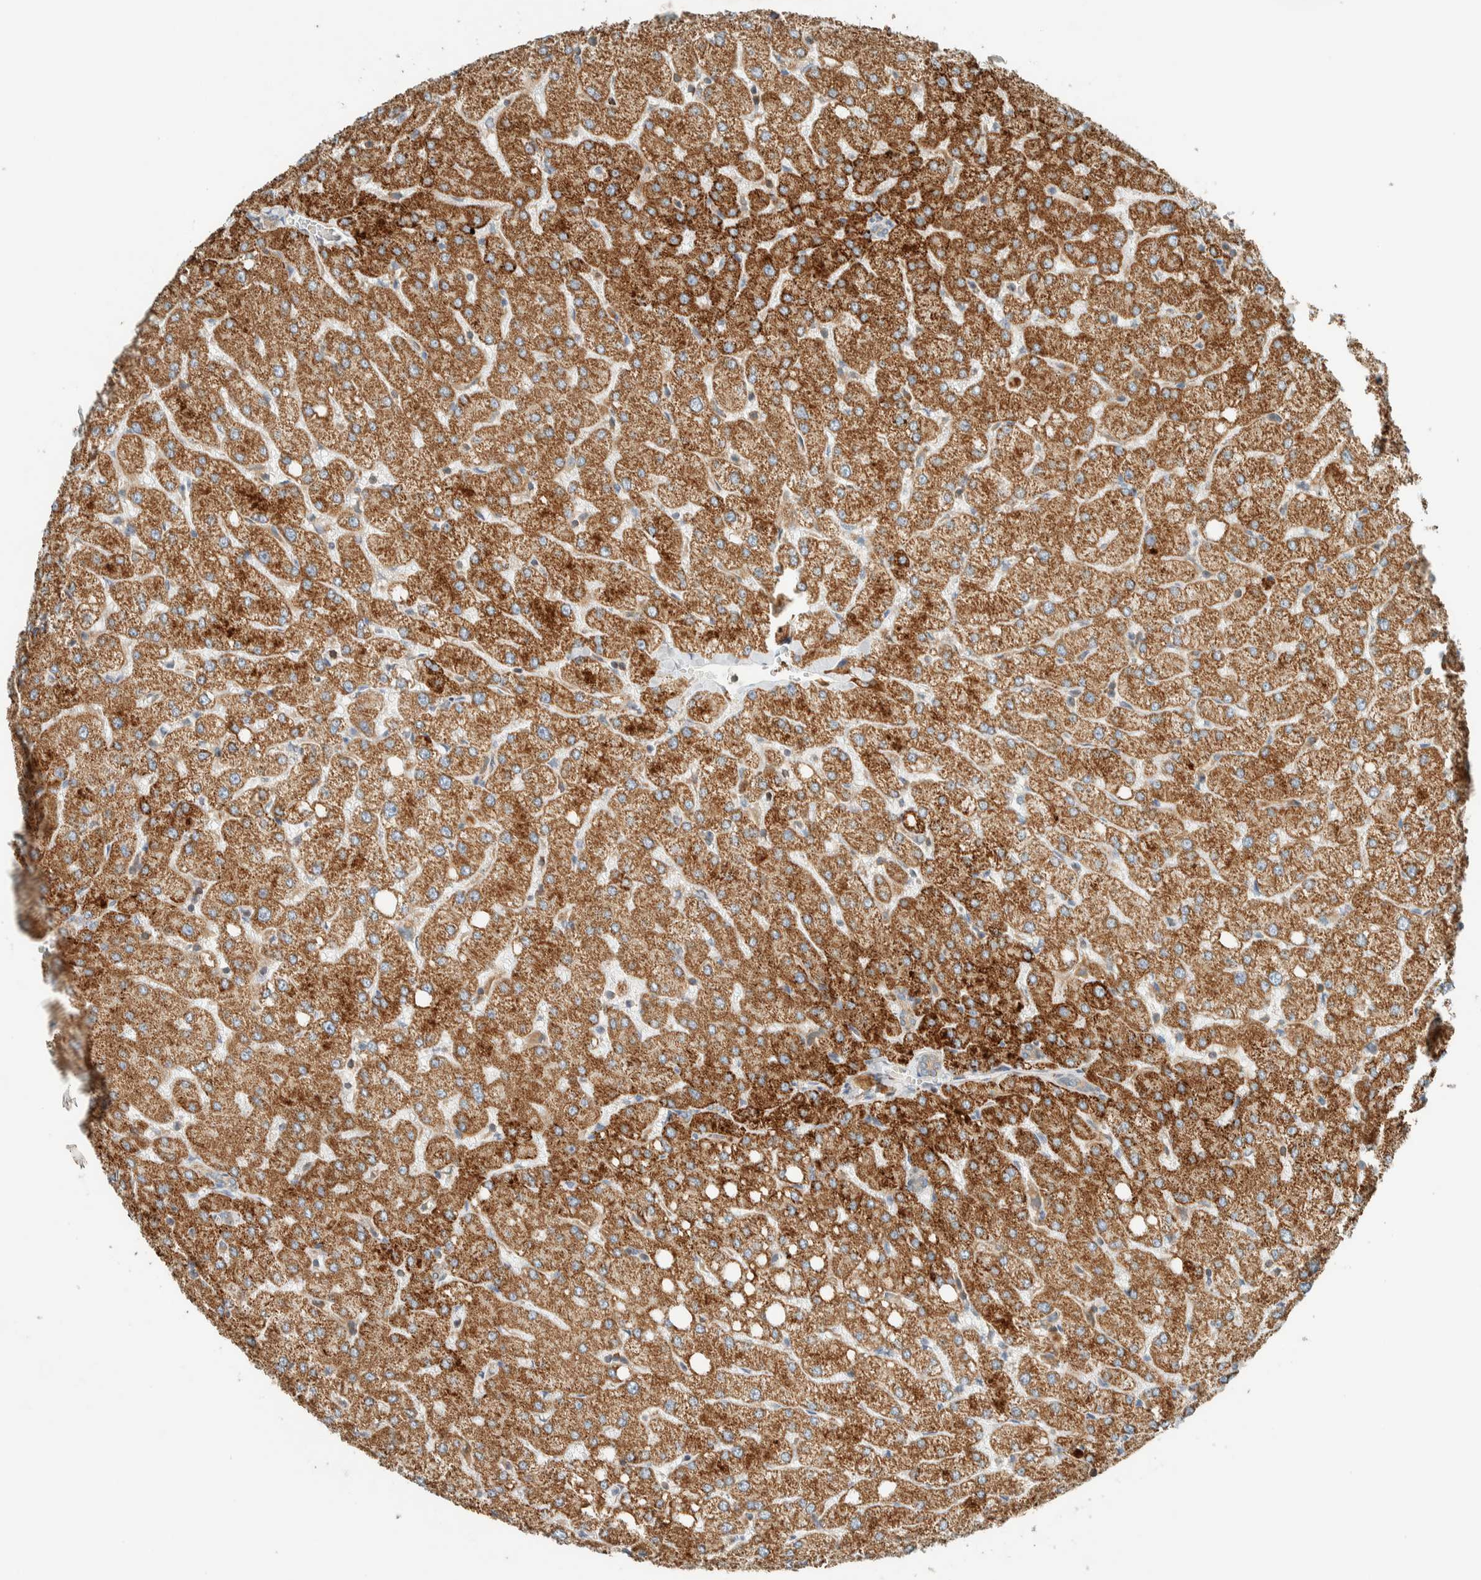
{"staining": {"intensity": "moderate", "quantity": "25%-75%", "location": "cytoplasmic/membranous"}, "tissue": "liver", "cell_type": "Cholangiocytes", "image_type": "normal", "snomed": [{"axis": "morphology", "description": "Normal tissue, NOS"}, {"axis": "topography", "description": "Liver"}], "caption": "Immunohistochemical staining of benign liver demonstrates moderate cytoplasmic/membranous protein staining in approximately 25%-75% of cholangiocytes. (DAB = brown stain, brightfield microscopy at high magnification).", "gene": "SPAG5", "patient": {"sex": "female", "age": 54}}